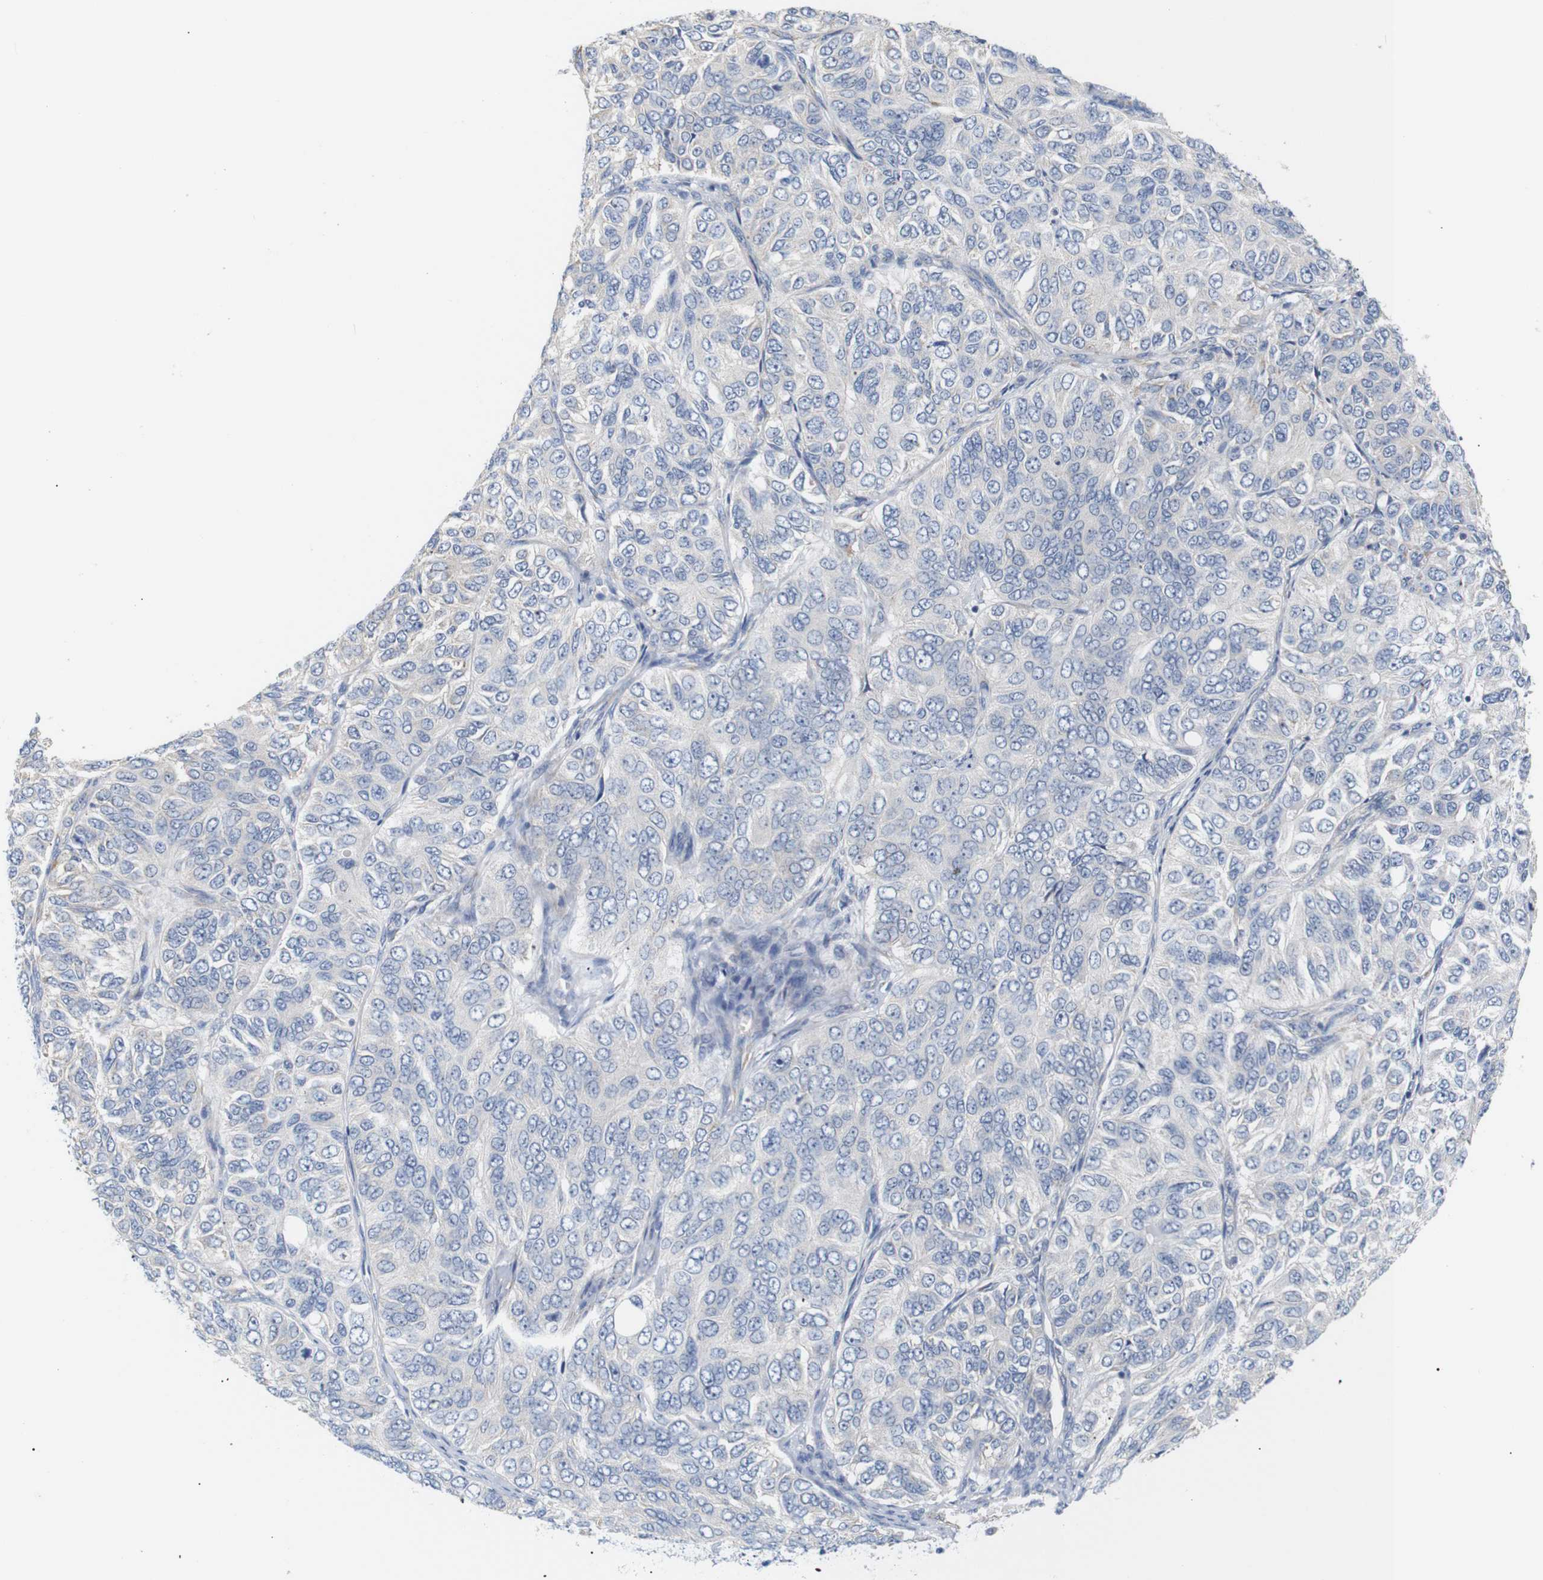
{"staining": {"intensity": "negative", "quantity": "none", "location": "none"}, "tissue": "ovarian cancer", "cell_type": "Tumor cells", "image_type": "cancer", "snomed": [{"axis": "morphology", "description": "Carcinoma, endometroid"}, {"axis": "topography", "description": "Ovary"}], "caption": "Immunohistochemical staining of ovarian endometroid carcinoma demonstrates no significant expression in tumor cells.", "gene": "TRIM5", "patient": {"sex": "female", "age": 51}}